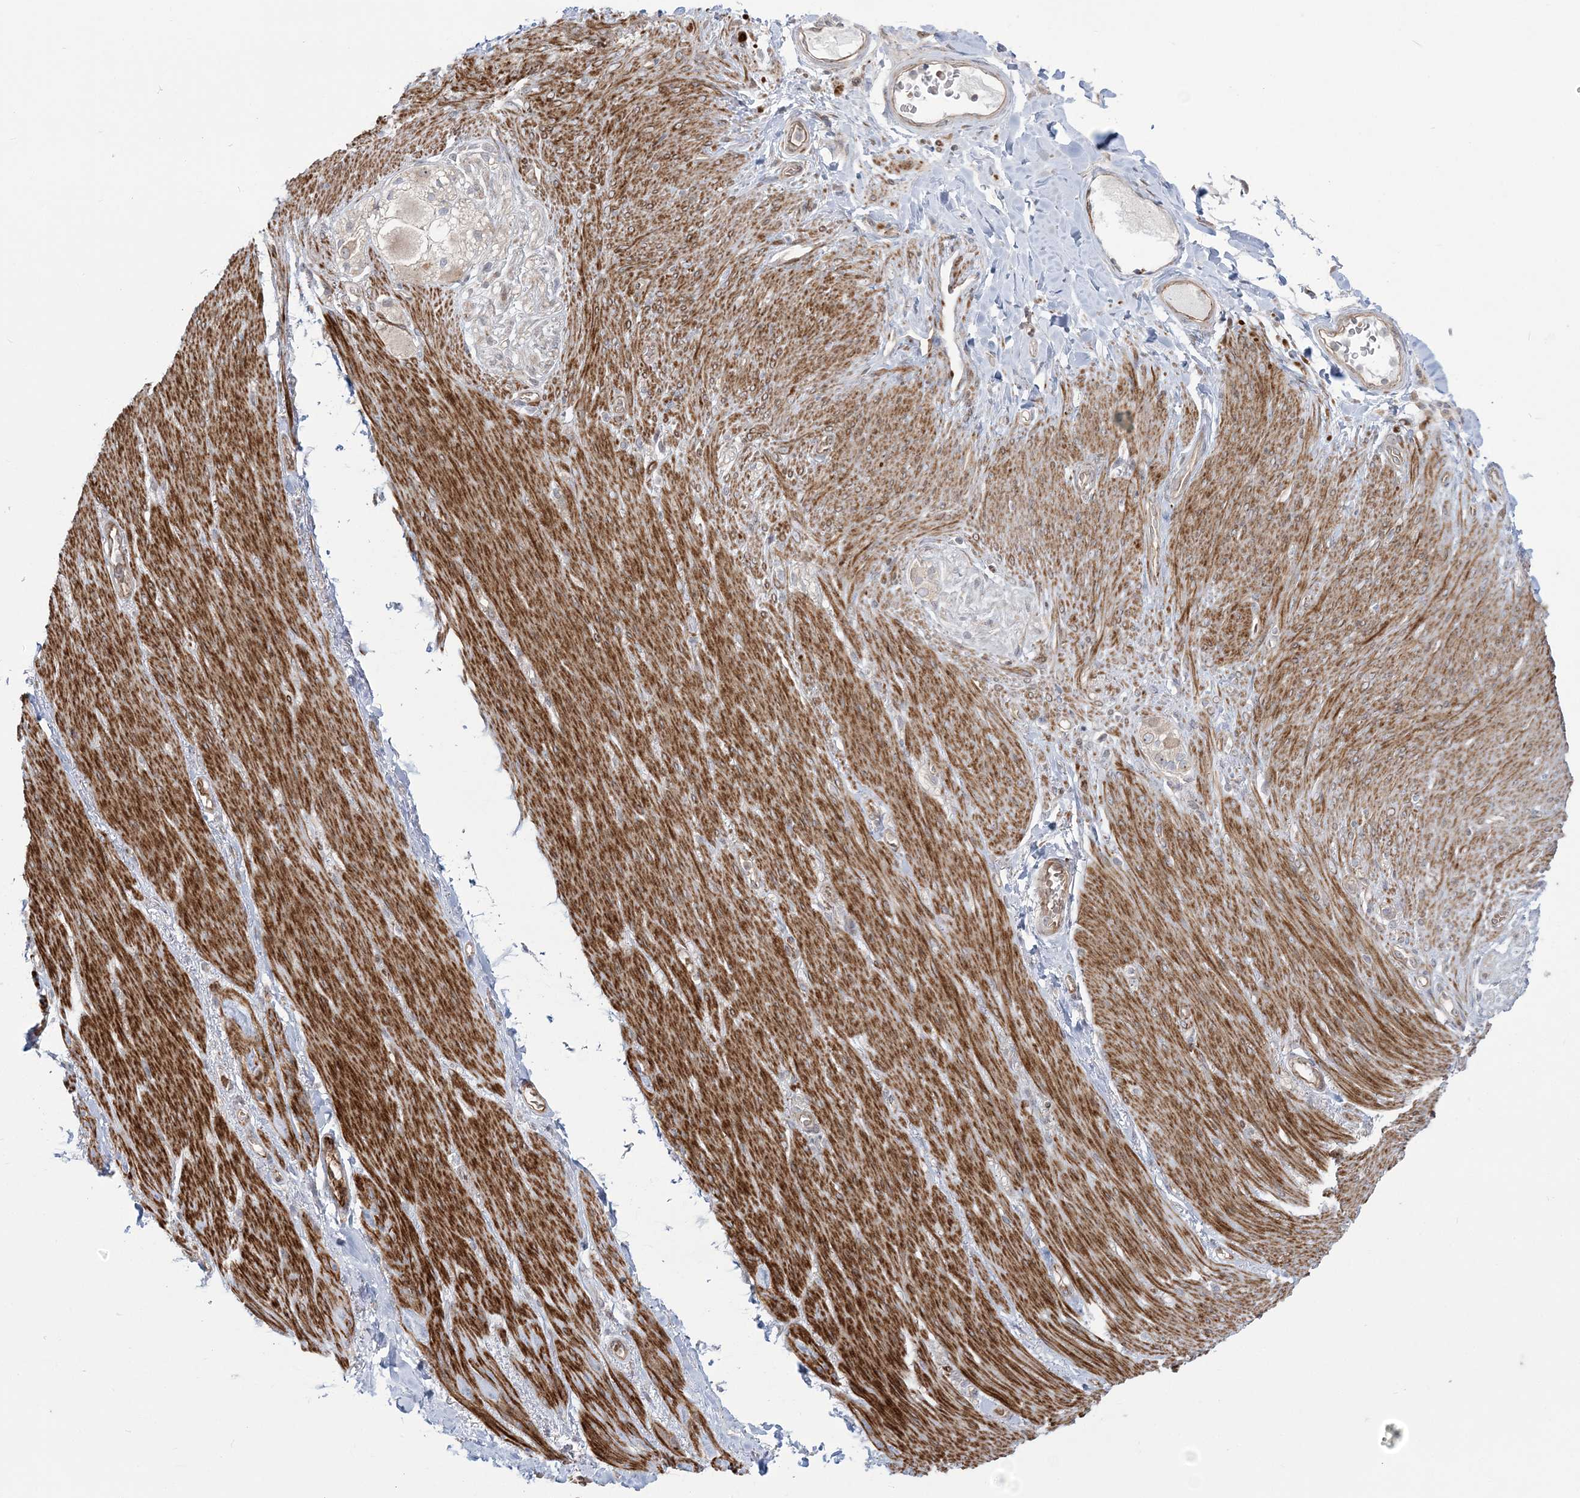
{"staining": {"intensity": "weak", "quantity": "25%-75%", "location": "cytoplasmic/membranous"}, "tissue": "adipose tissue", "cell_type": "Adipocytes", "image_type": "normal", "snomed": [{"axis": "morphology", "description": "Normal tissue, NOS"}, {"axis": "topography", "description": "Colon"}, {"axis": "topography", "description": "Peripheral nerve tissue"}], "caption": "IHC (DAB) staining of normal human adipose tissue exhibits weak cytoplasmic/membranous protein expression in approximately 25%-75% of adipocytes.", "gene": "NUDT9", "patient": {"sex": "female", "age": 61}}